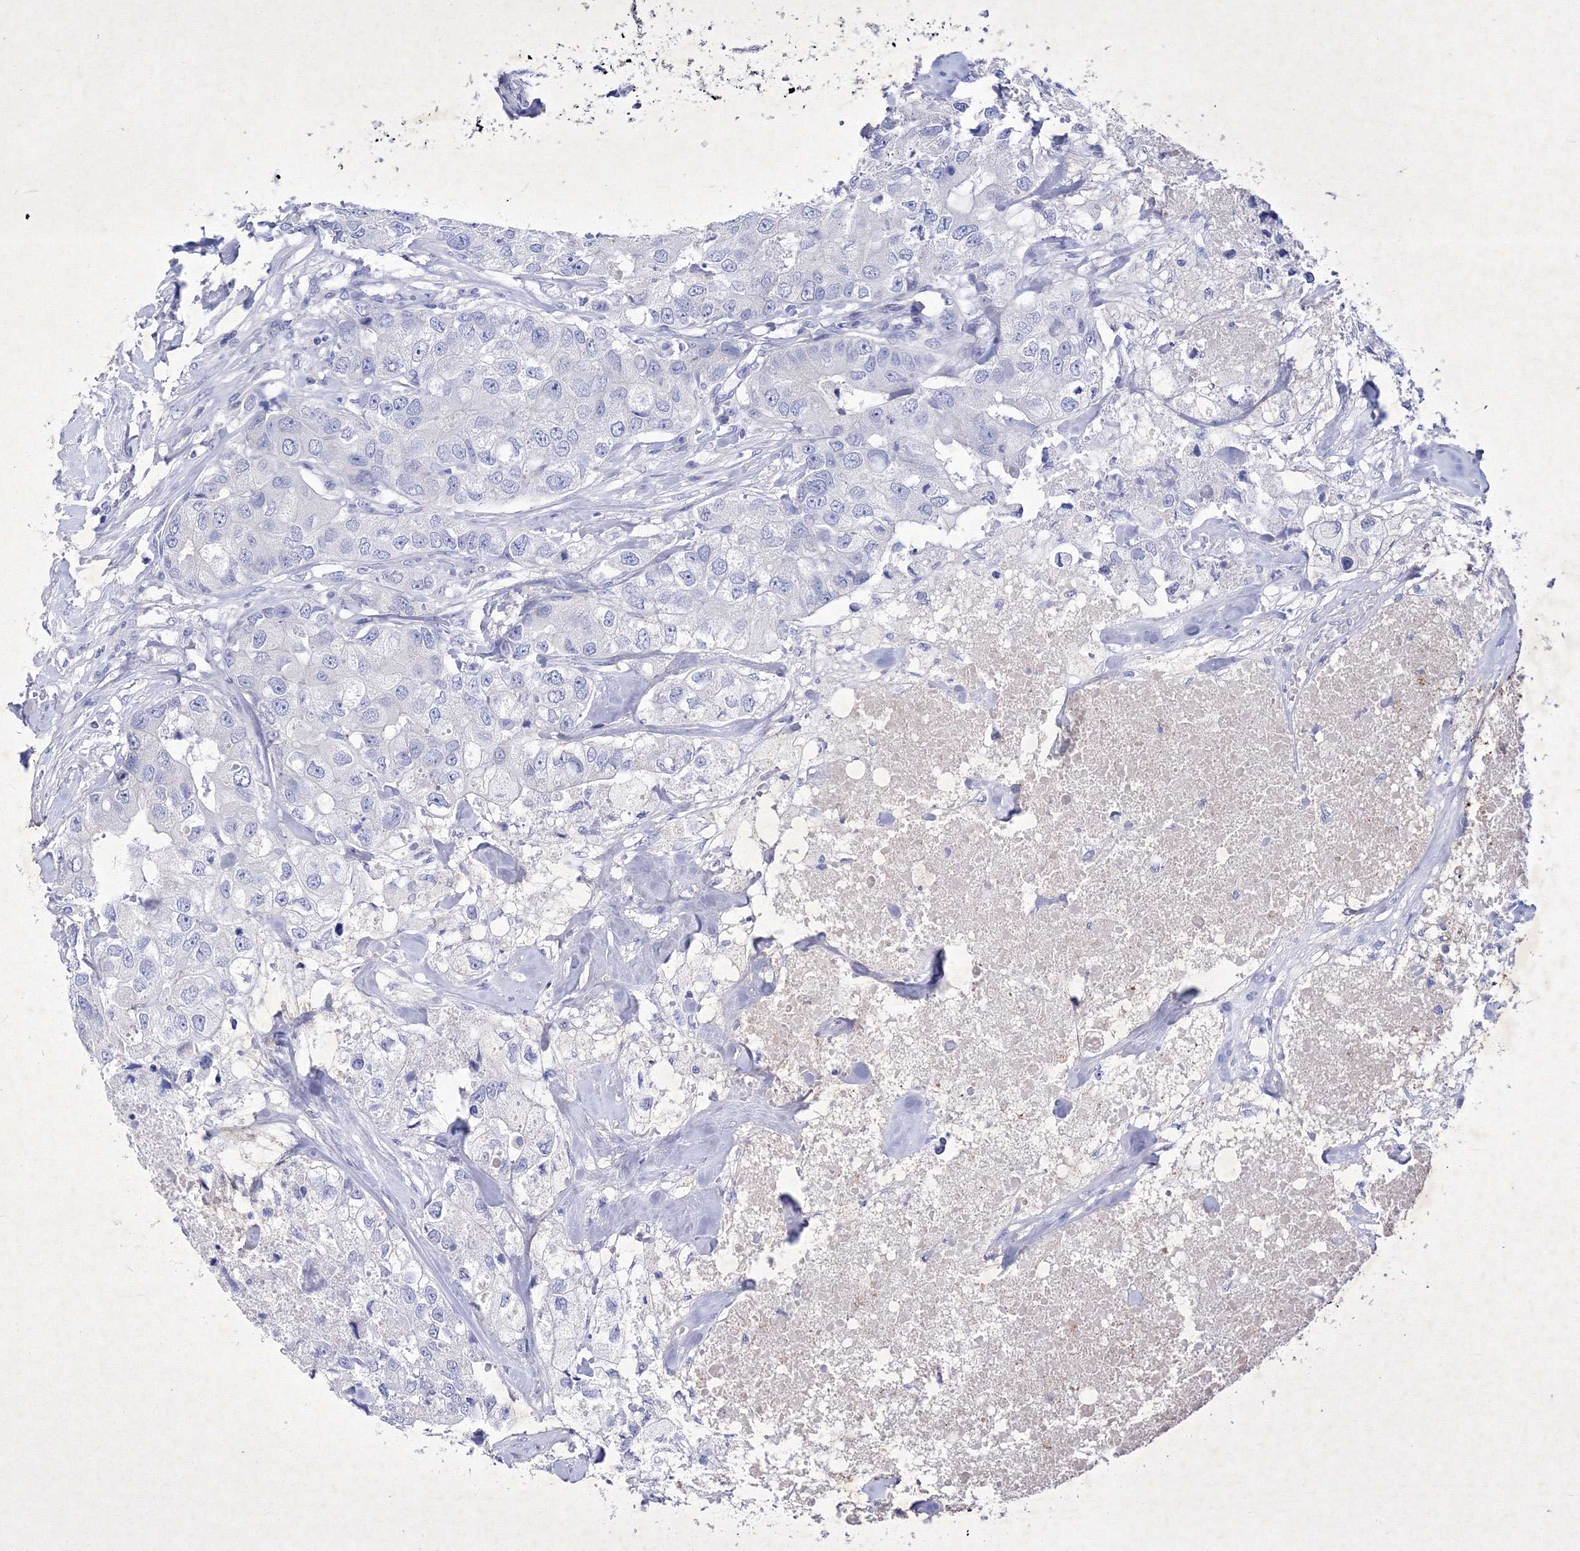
{"staining": {"intensity": "negative", "quantity": "none", "location": "none"}, "tissue": "breast cancer", "cell_type": "Tumor cells", "image_type": "cancer", "snomed": [{"axis": "morphology", "description": "Duct carcinoma"}, {"axis": "topography", "description": "Breast"}], "caption": "Immunohistochemistry (IHC) micrograph of human invasive ductal carcinoma (breast) stained for a protein (brown), which displays no staining in tumor cells. Nuclei are stained in blue.", "gene": "GPN1", "patient": {"sex": "female", "age": 62}}